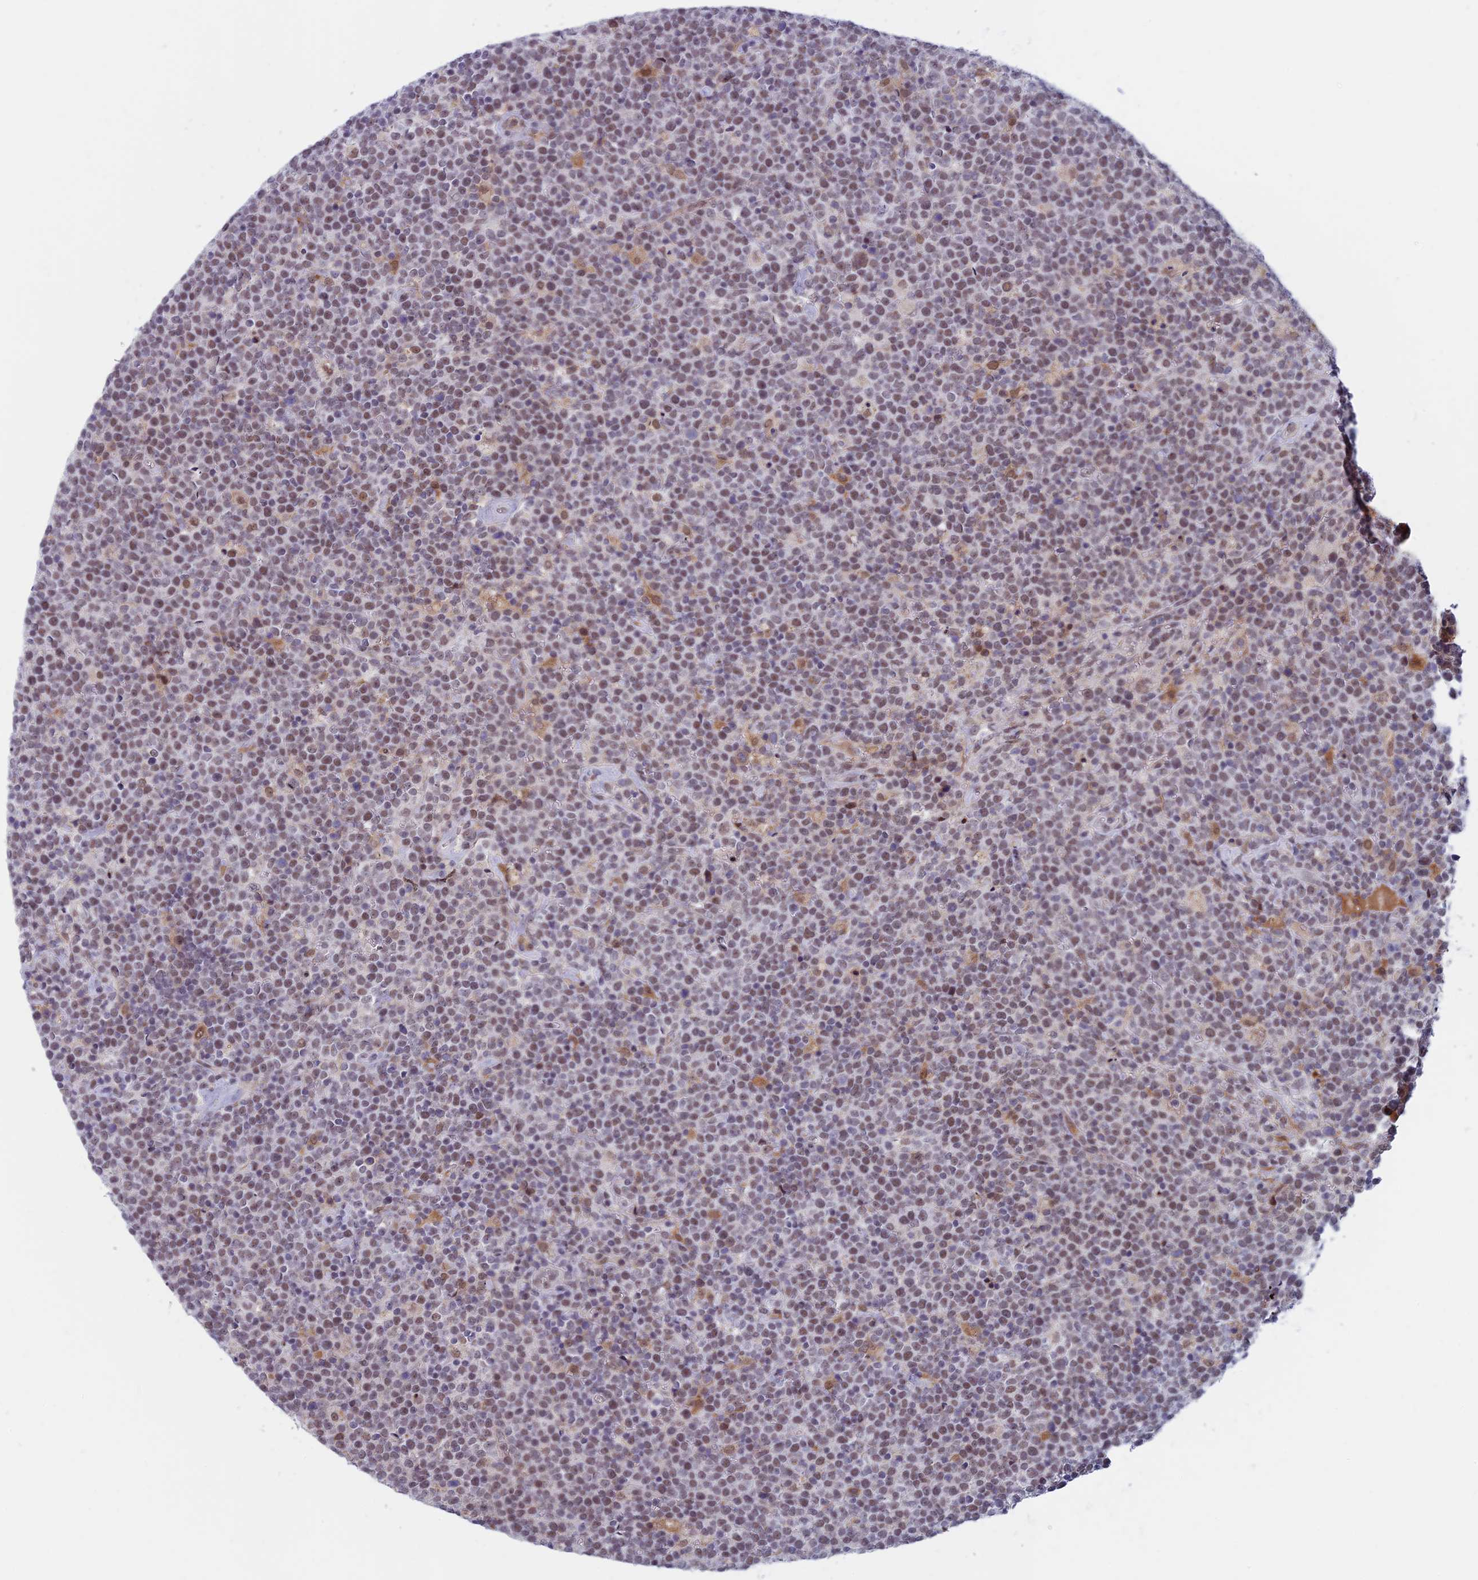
{"staining": {"intensity": "moderate", "quantity": "25%-75%", "location": "nuclear"}, "tissue": "lymphoma", "cell_type": "Tumor cells", "image_type": "cancer", "snomed": [{"axis": "morphology", "description": "Malignant lymphoma, non-Hodgkin's type, High grade"}, {"axis": "topography", "description": "Lymph node"}], "caption": "About 25%-75% of tumor cells in malignant lymphoma, non-Hodgkin's type (high-grade) demonstrate moderate nuclear protein expression as visualized by brown immunohistochemical staining.", "gene": "ASH2L", "patient": {"sex": "male", "age": 61}}